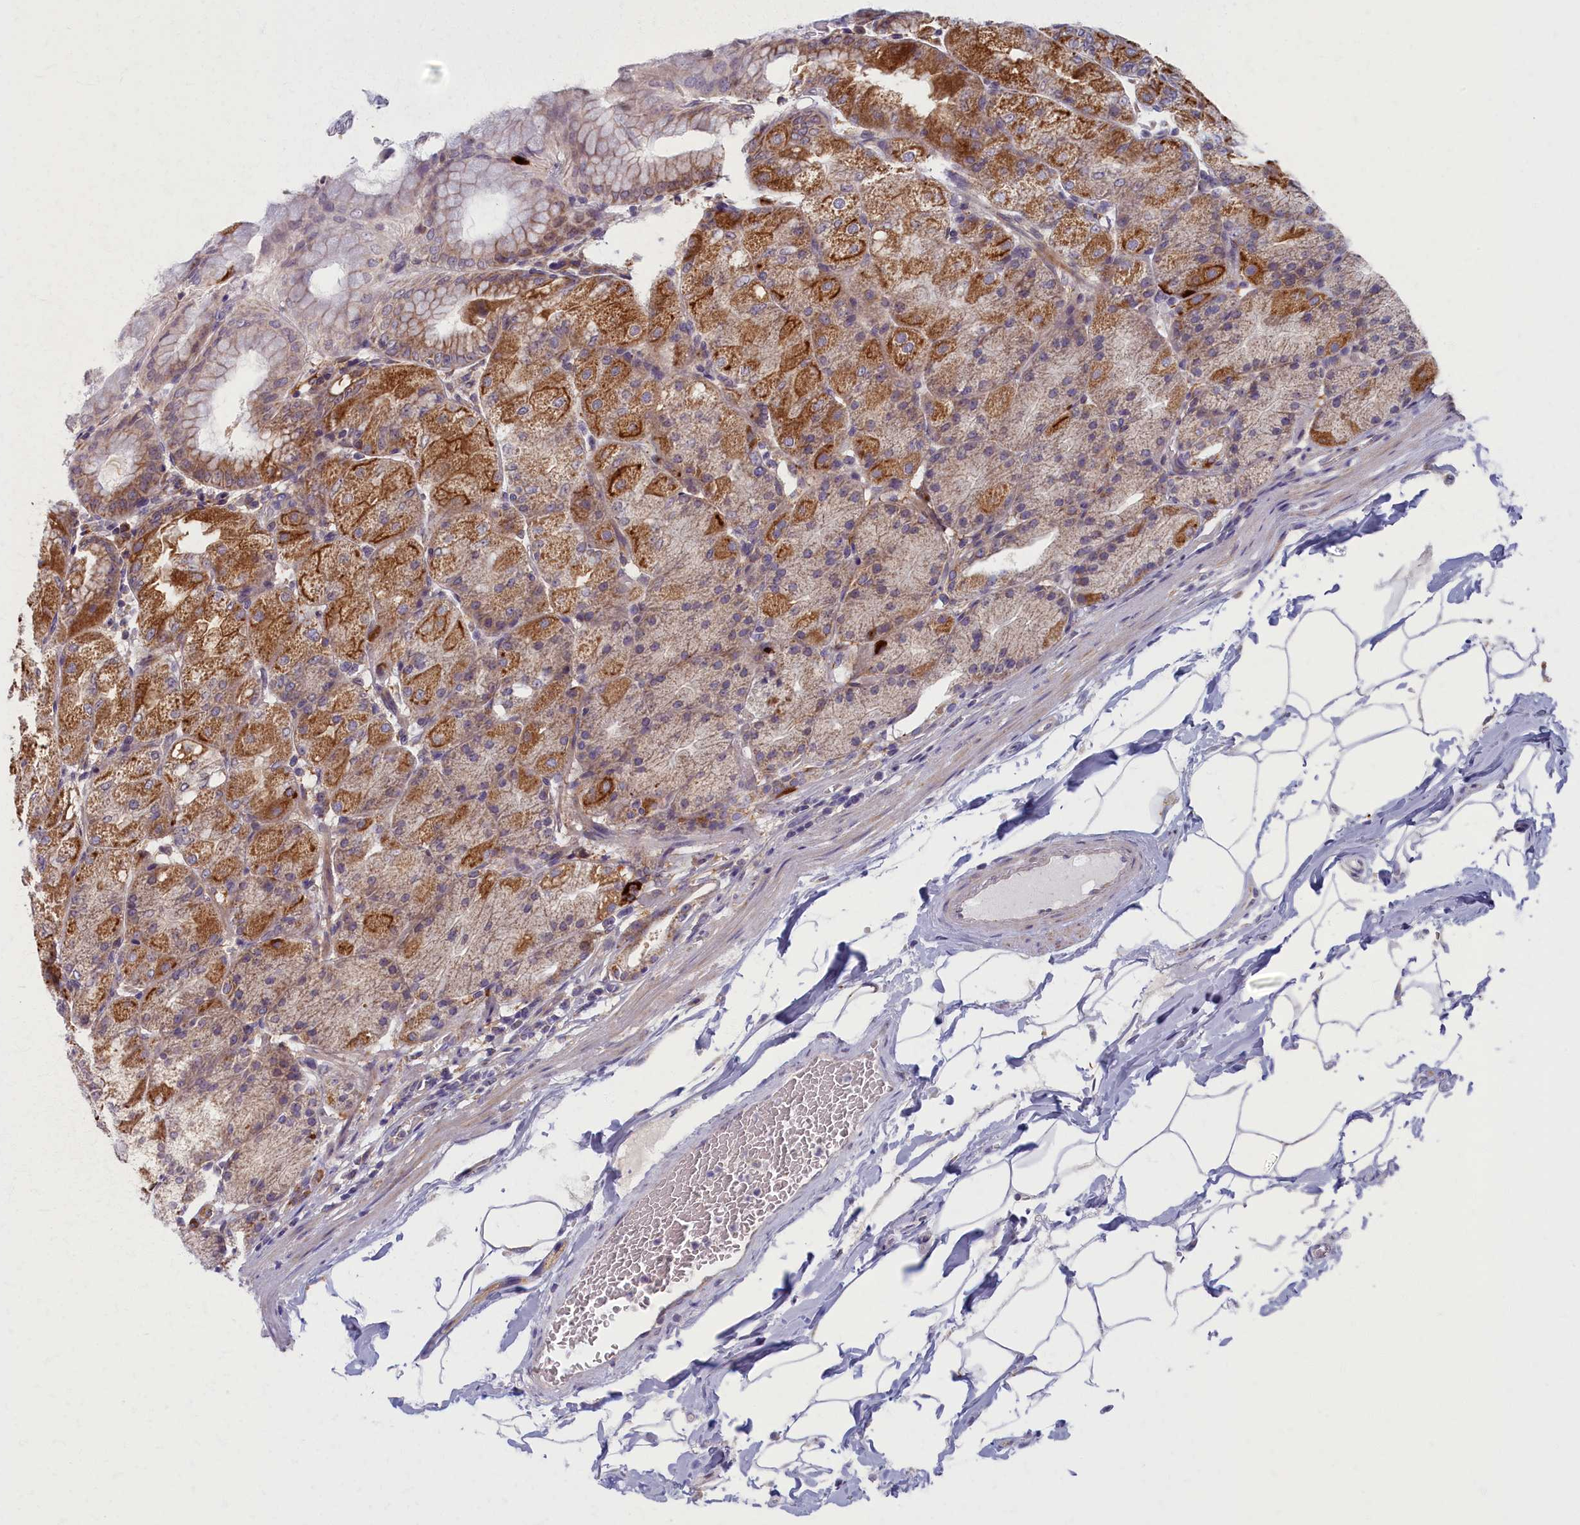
{"staining": {"intensity": "moderate", "quantity": "25%-75%", "location": "cytoplasmic/membranous"}, "tissue": "stomach", "cell_type": "Glandular cells", "image_type": "normal", "snomed": [{"axis": "morphology", "description": "Normal tissue, NOS"}, {"axis": "topography", "description": "Stomach, upper"}, {"axis": "topography", "description": "Stomach, lower"}], "caption": "Immunohistochemical staining of unremarkable human stomach reveals medium levels of moderate cytoplasmic/membranous positivity in about 25%-75% of glandular cells. The staining was performed using DAB to visualize the protein expression in brown, while the nuclei were stained in blue with hematoxylin (Magnification: 20x).", "gene": "MRPS25", "patient": {"sex": "male", "age": 62}}